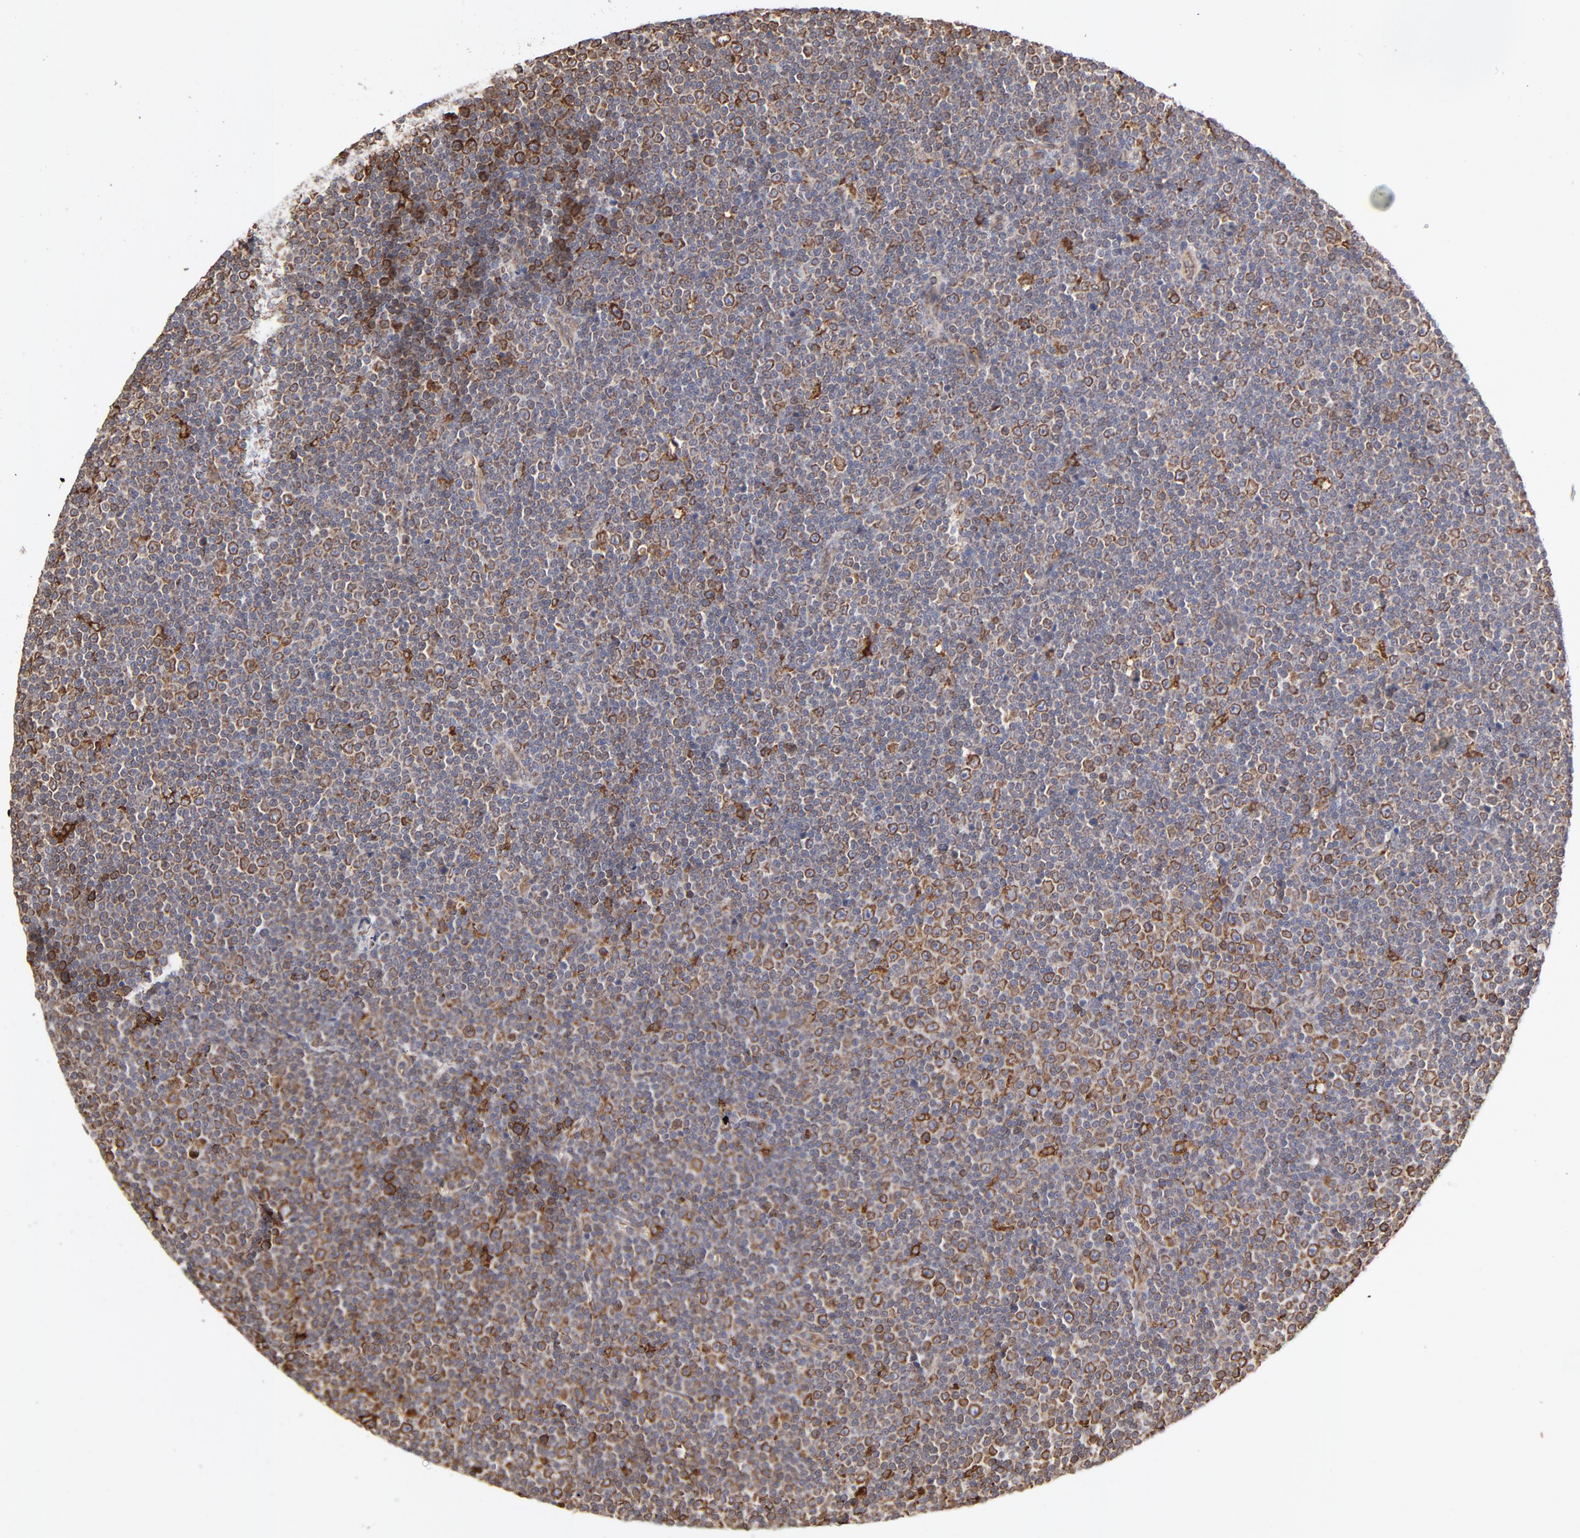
{"staining": {"intensity": "strong", "quantity": "25%-75%", "location": "cytoplasmic/membranous"}, "tissue": "lymphoma", "cell_type": "Tumor cells", "image_type": "cancer", "snomed": [{"axis": "morphology", "description": "Malignant lymphoma, non-Hodgkin's type, Low grade"}, {"axis": "topography", "description": "Lymph node"}], "caption": "Human malignant lymphoma, non-Hodgkin's type (low-grade) stained with a brown dye displays strong cytoplasmic/membranous positive expression in about 25%-75% of tumor cells.", "gene": "CANX", "patient": {"sex": "female", "age": 67}}